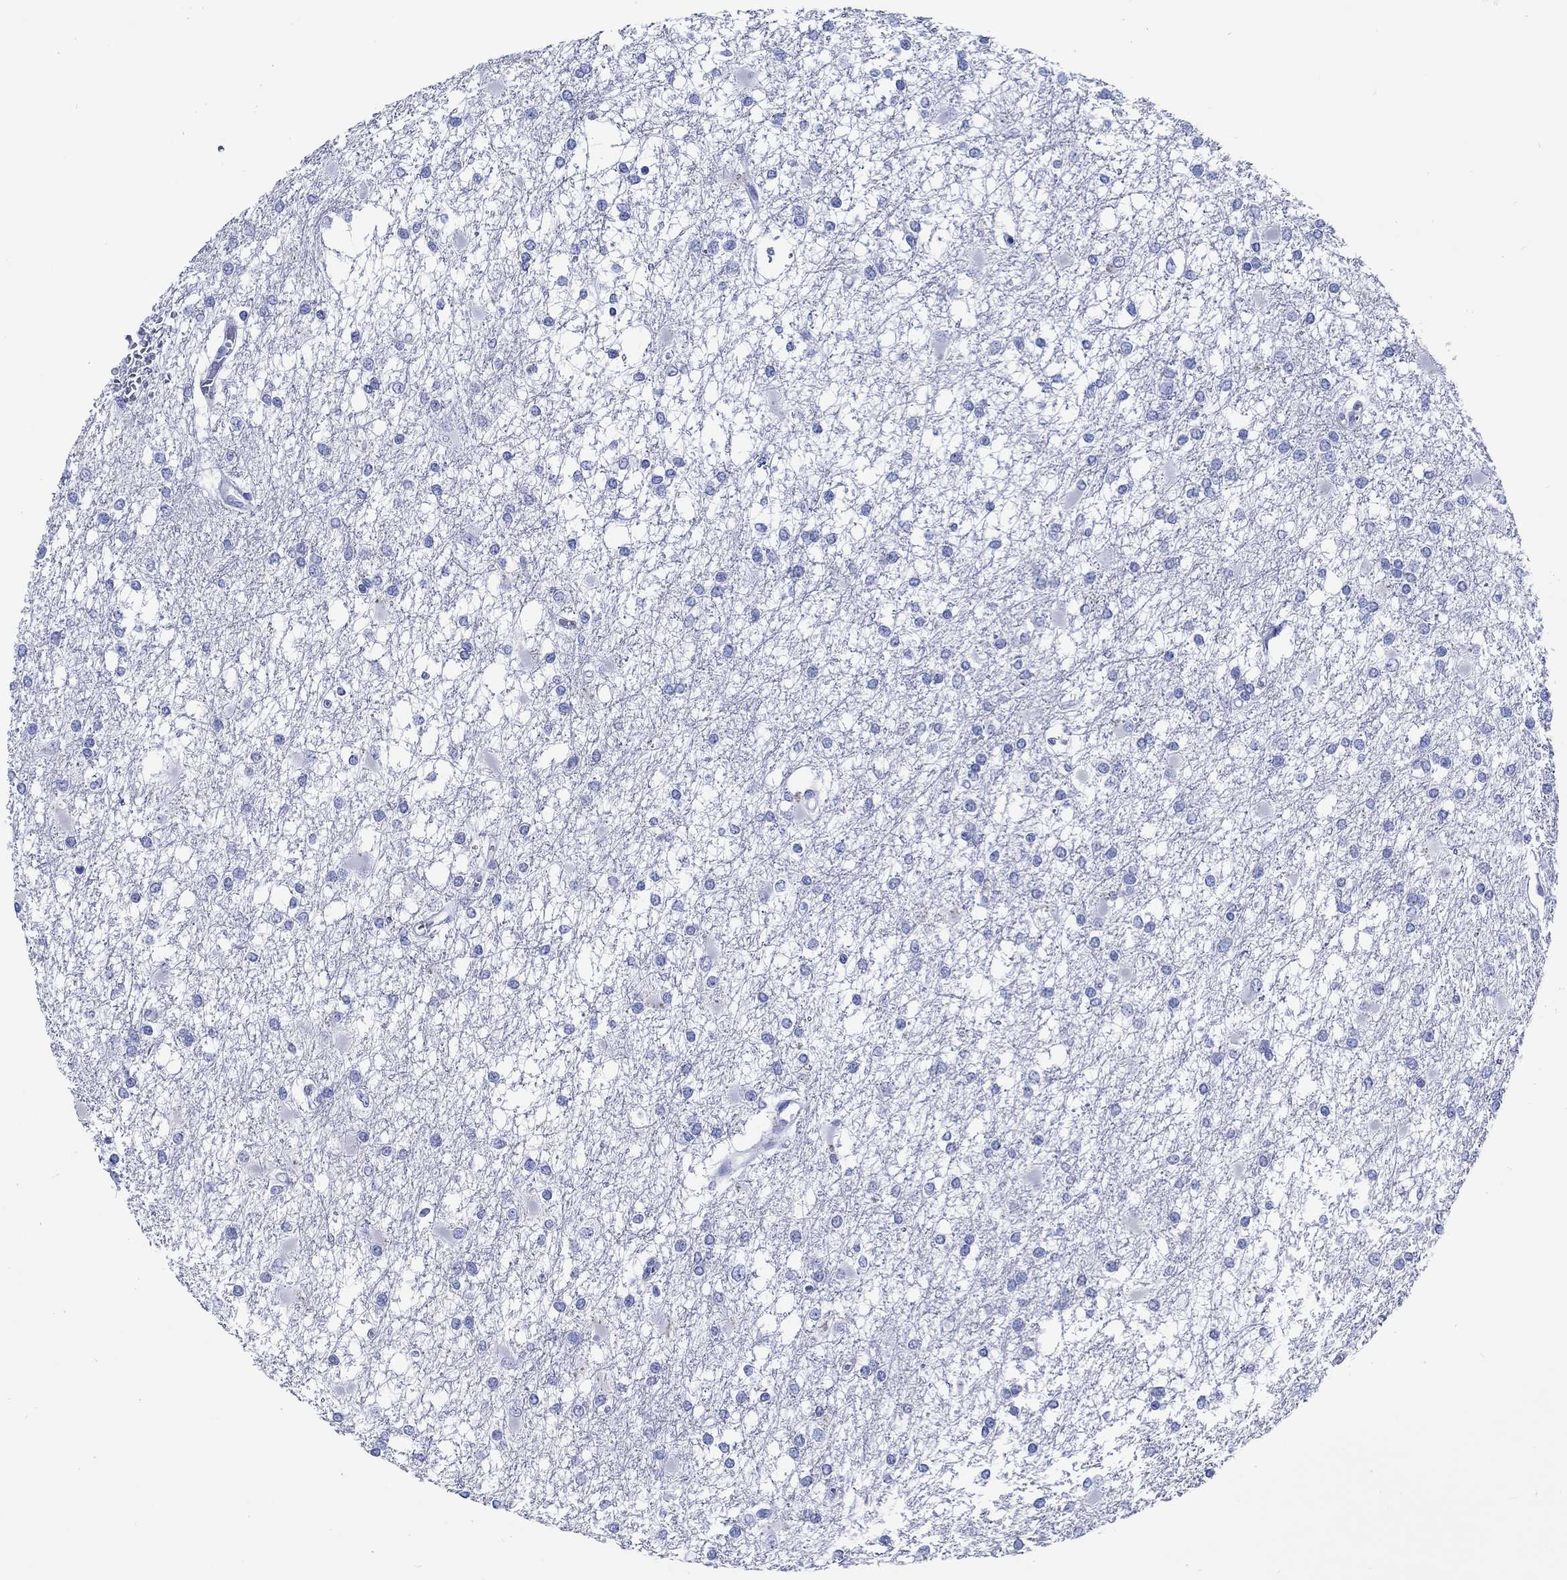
{"staining": {"intensity": "negative", "quantity": "none", "location": "none"}, "tissue": "glioma", "cell_type": "Tumor cells", "image_type": "cancer", "snomed": [{"axis": "morphology", "description": "Glioma, malignant, High grade"}, {"axis": "topography", "description": "Cerebral cortex"}], "caption": "IHC of malignant glioma (high-grade) shows no staining in tumor cells. The staining was performed using DAB (3,3'-diaminobenzidine) to visualize the protein expression in brown, while the nuclei were stained in blue with hematoxylin (Magnification: 20x).", "gene": "RD3L", "patient": {"sex": "male", "age": 79}}